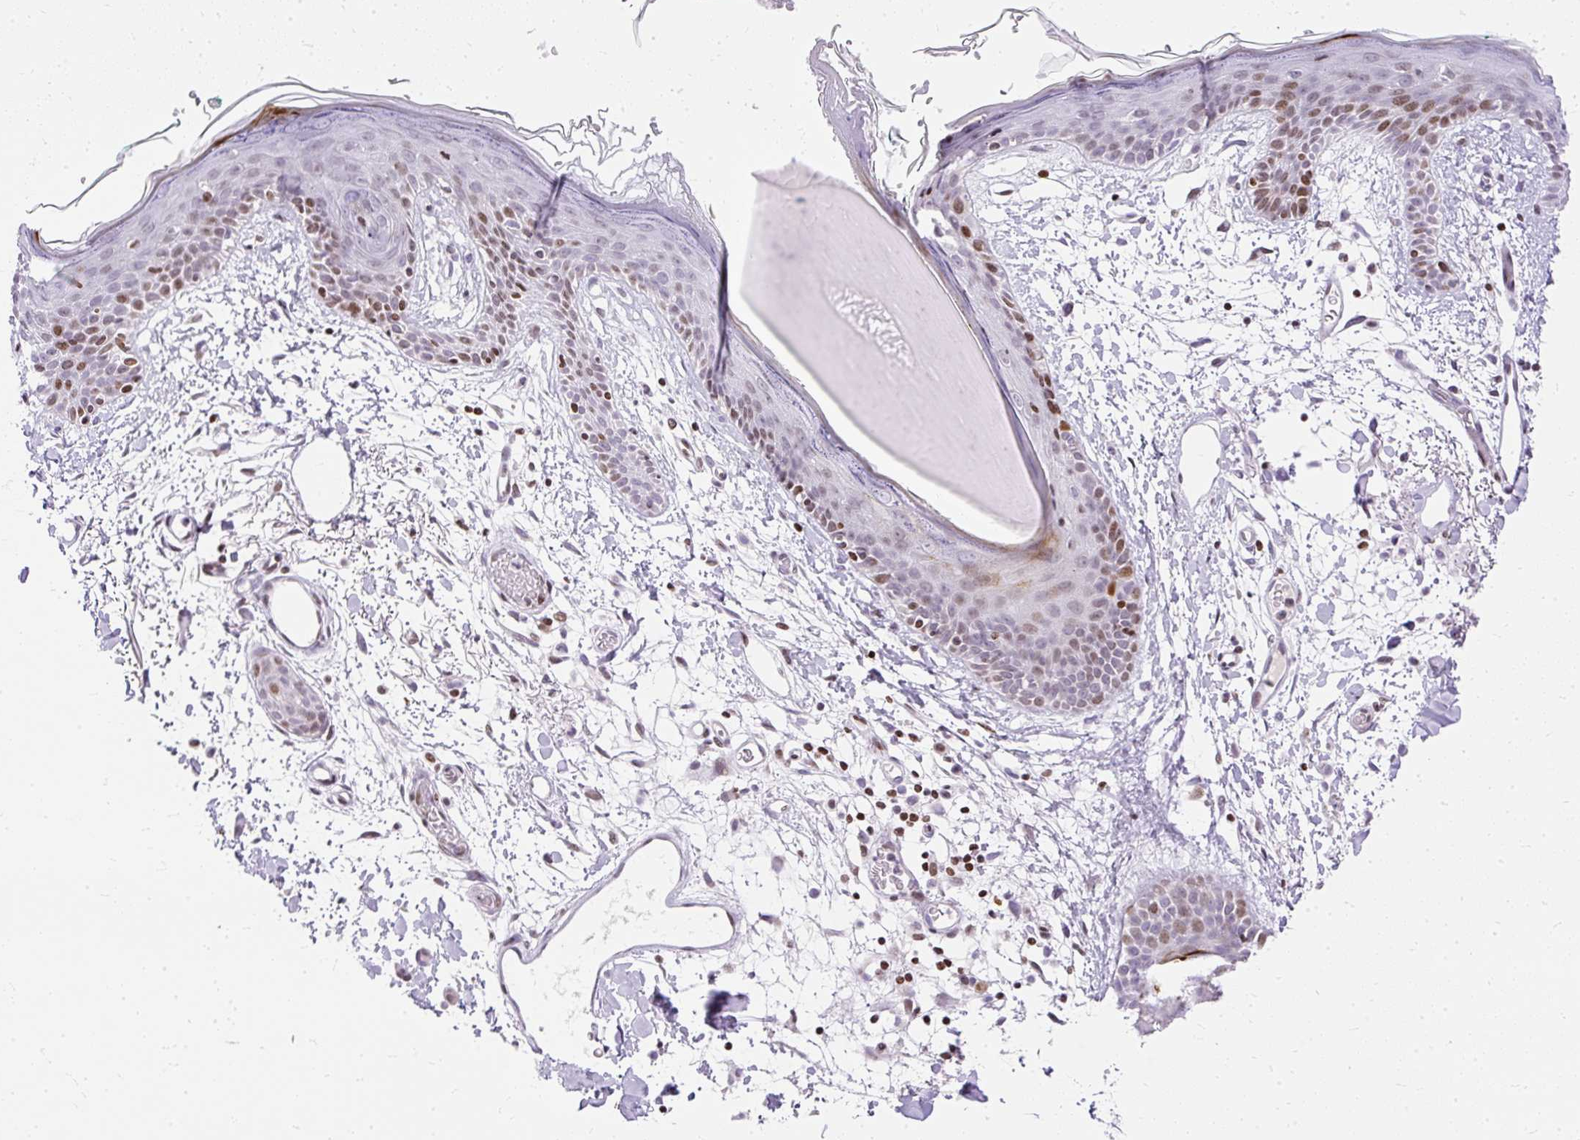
{"staining": {"intensity": "negative", "quantity": "none", "location": "none"}, "tissue": "skin", "cell_type": "Fibroblasts", "image_type": "normal", "snomed": [{"axis": "morphology", "description": "Normal tissue, NOS"}, {"axis": "topography", "description": "Skin"}], "caption": "Histopathology image shows no significant protein positivity in fibroblasts of benign skin.", "gene": "TMEM177", "patient": {"sex": "male", "age": 79}}